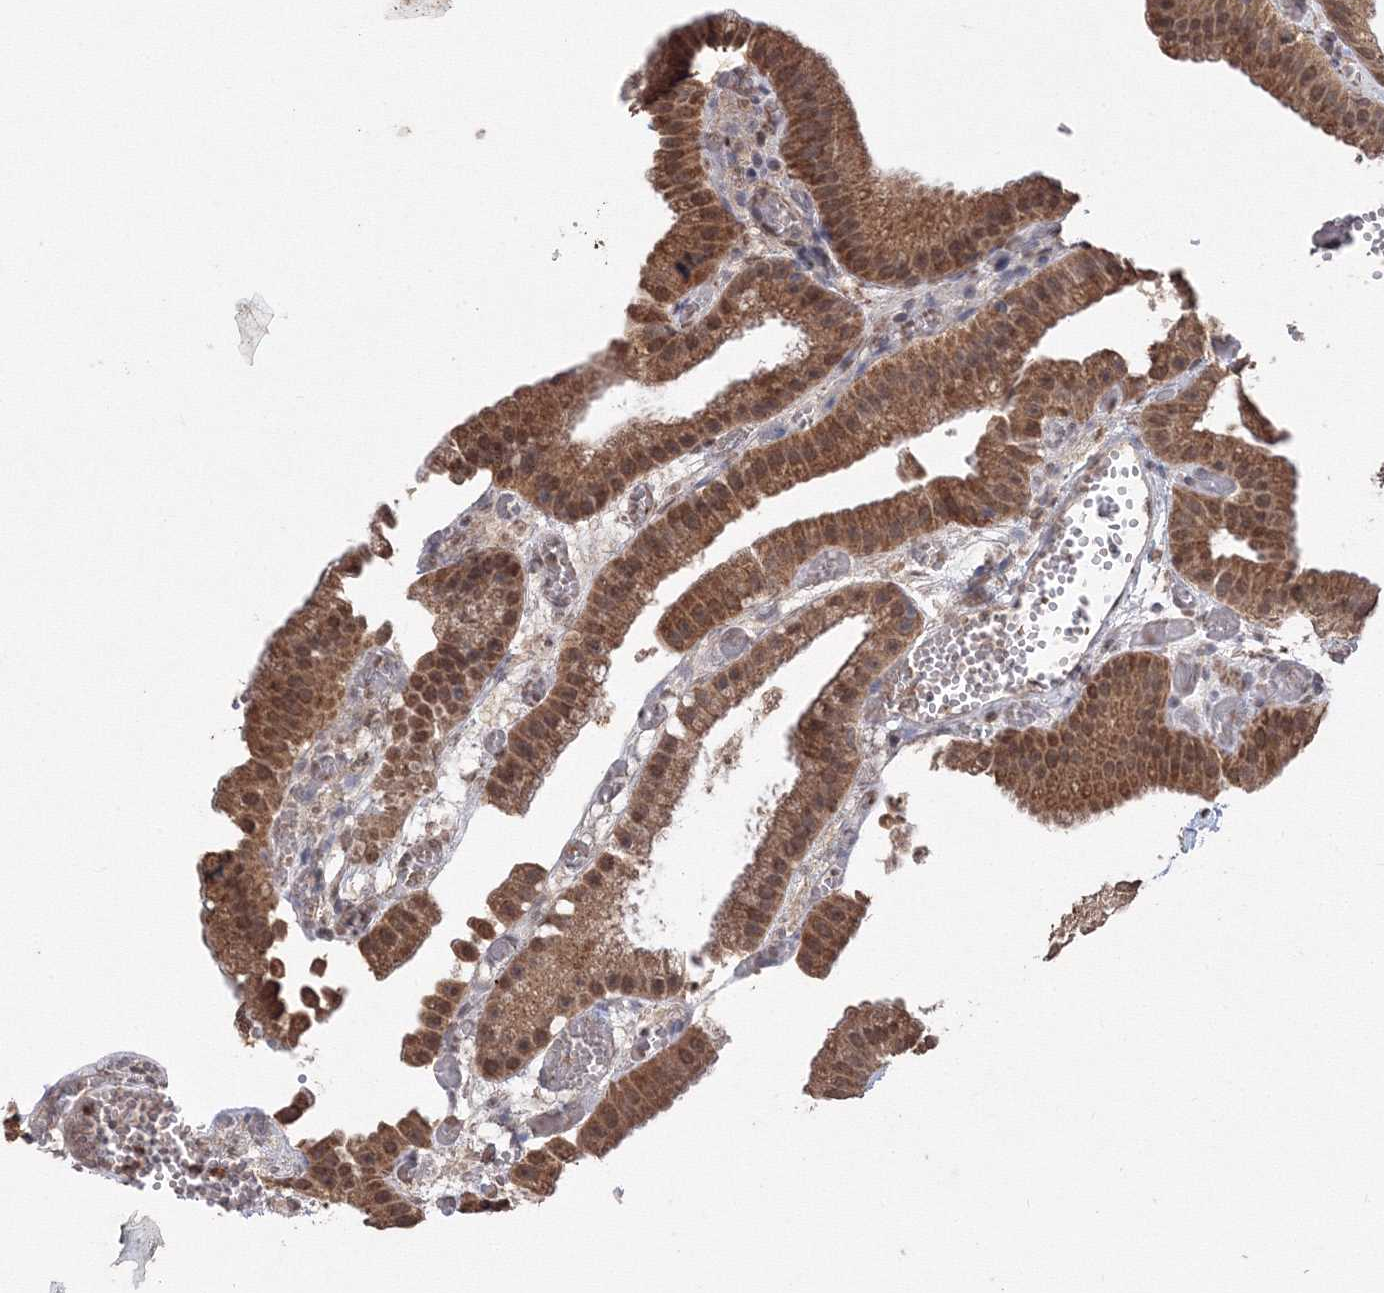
{"staining": {"intensity": "moderate", "quantity": ">75%", "location": "cytoplasmic/membranous,nuclear"}, "tissue": "gallbladder", "cell_type": "Glandular cells", "image_type": "normal", "snomed": [{"axis": "morphology", "description": "Normal tissue, NOS"}, {"axis": "topography", "description": "Gallbladder"}], "caption": "Benign gallbladder shows moderate cytoplasmic/membranous,nuclear expression in about >75% of glandular cells, visualized by immunohistochemistry. Ihc stains the protein of interest in brown and the nuclei are stained blue.", "gene": "GPN1", "patient": {"sex": "female", "age": 64}}